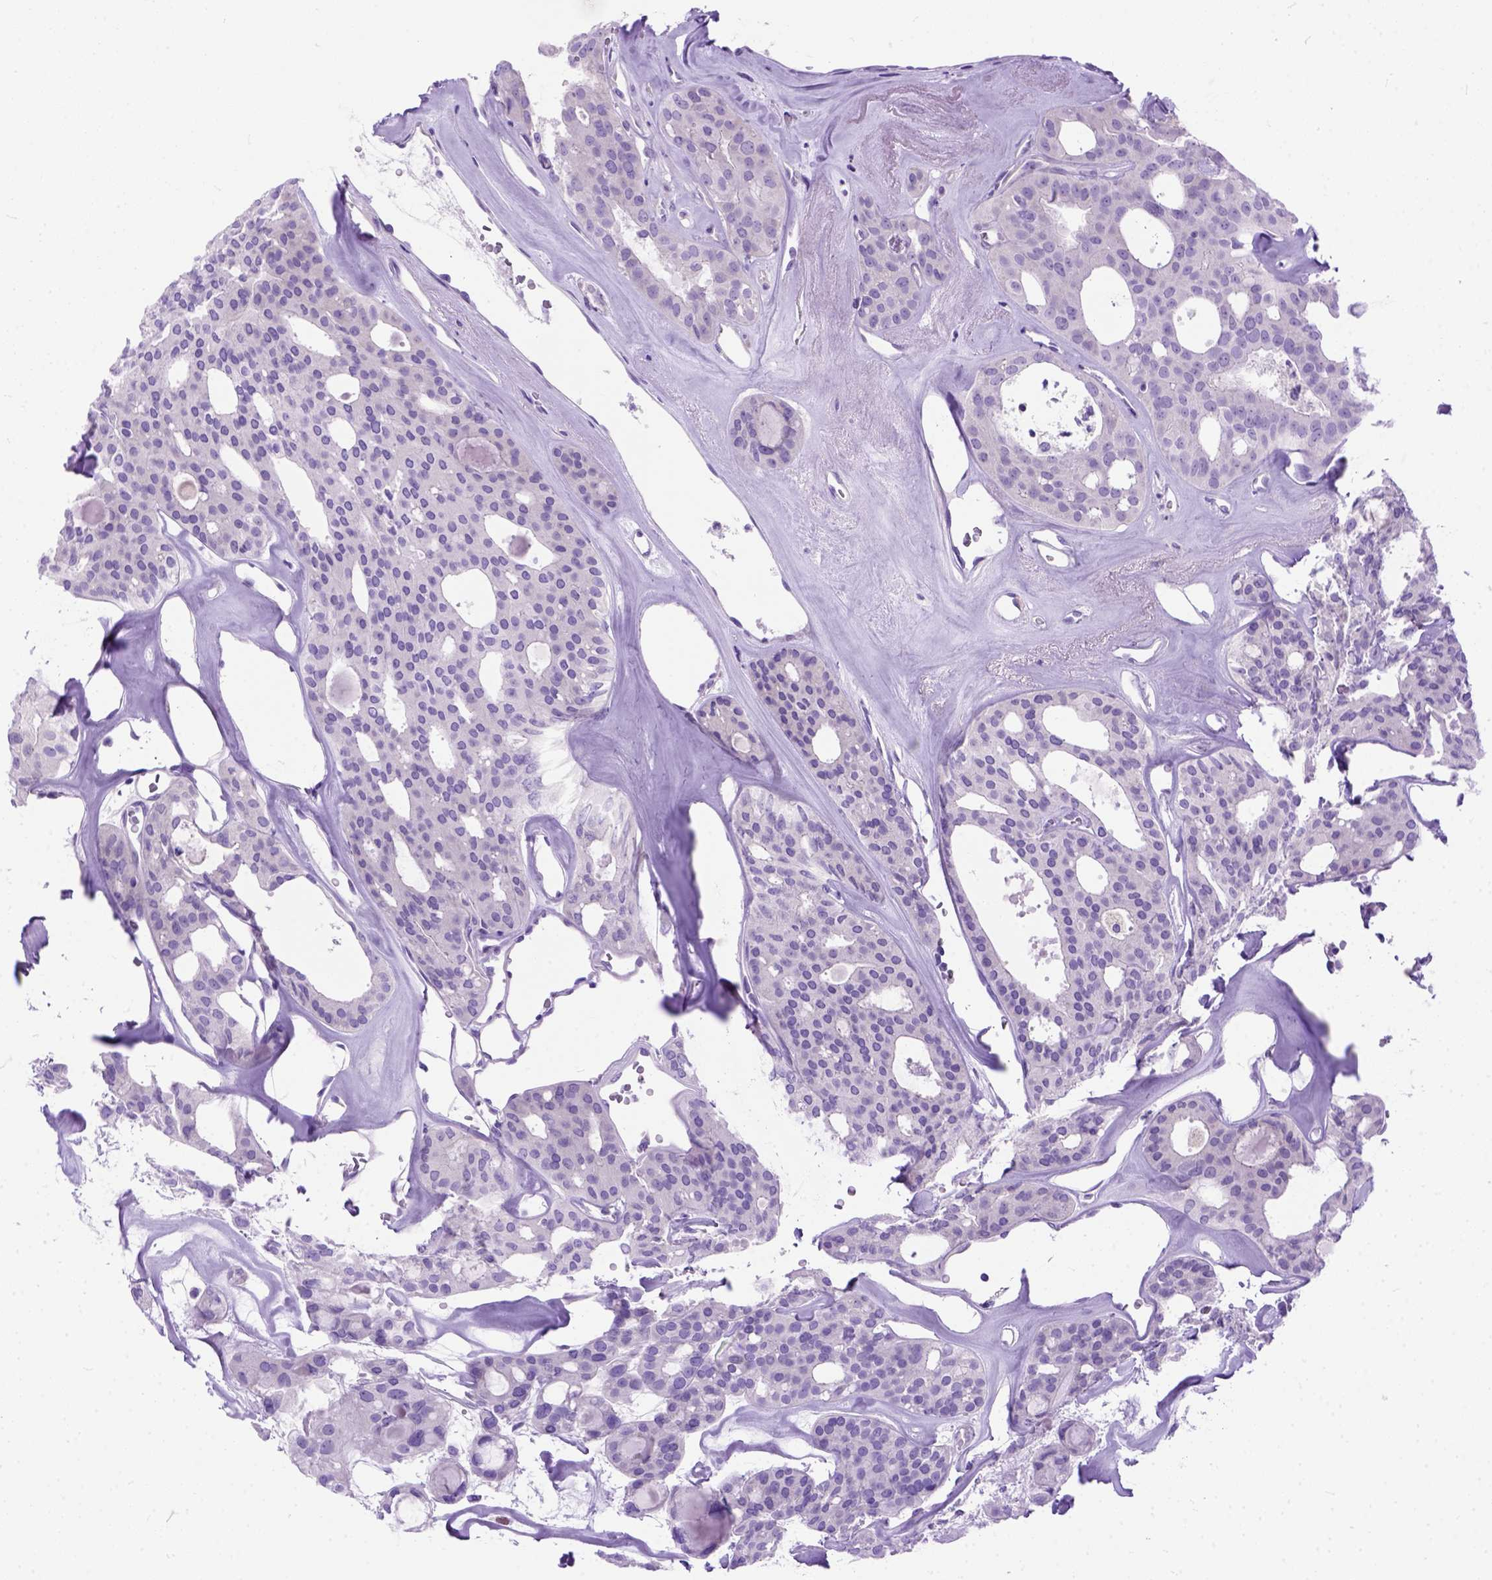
{"staining": {"intensity": "negative", "quantity": "none", "location": "none"}, "tissue": "thyroid cancer", "cell_type": "Tumor cells", "image_type": "cancer", "snomed": [{"axis": "morphology", "description": "Follicular adenoma carcinoma, NOS"}, {"axis": "topography", "description": "Thyroid gland"}], "caption": "Protein analysis of follicular adenoma carcinoma (thyroid) reveals no significant expression in tumor cells.", "gene": "ODAD3", "patient": {"sex": "male", "age": 75}}